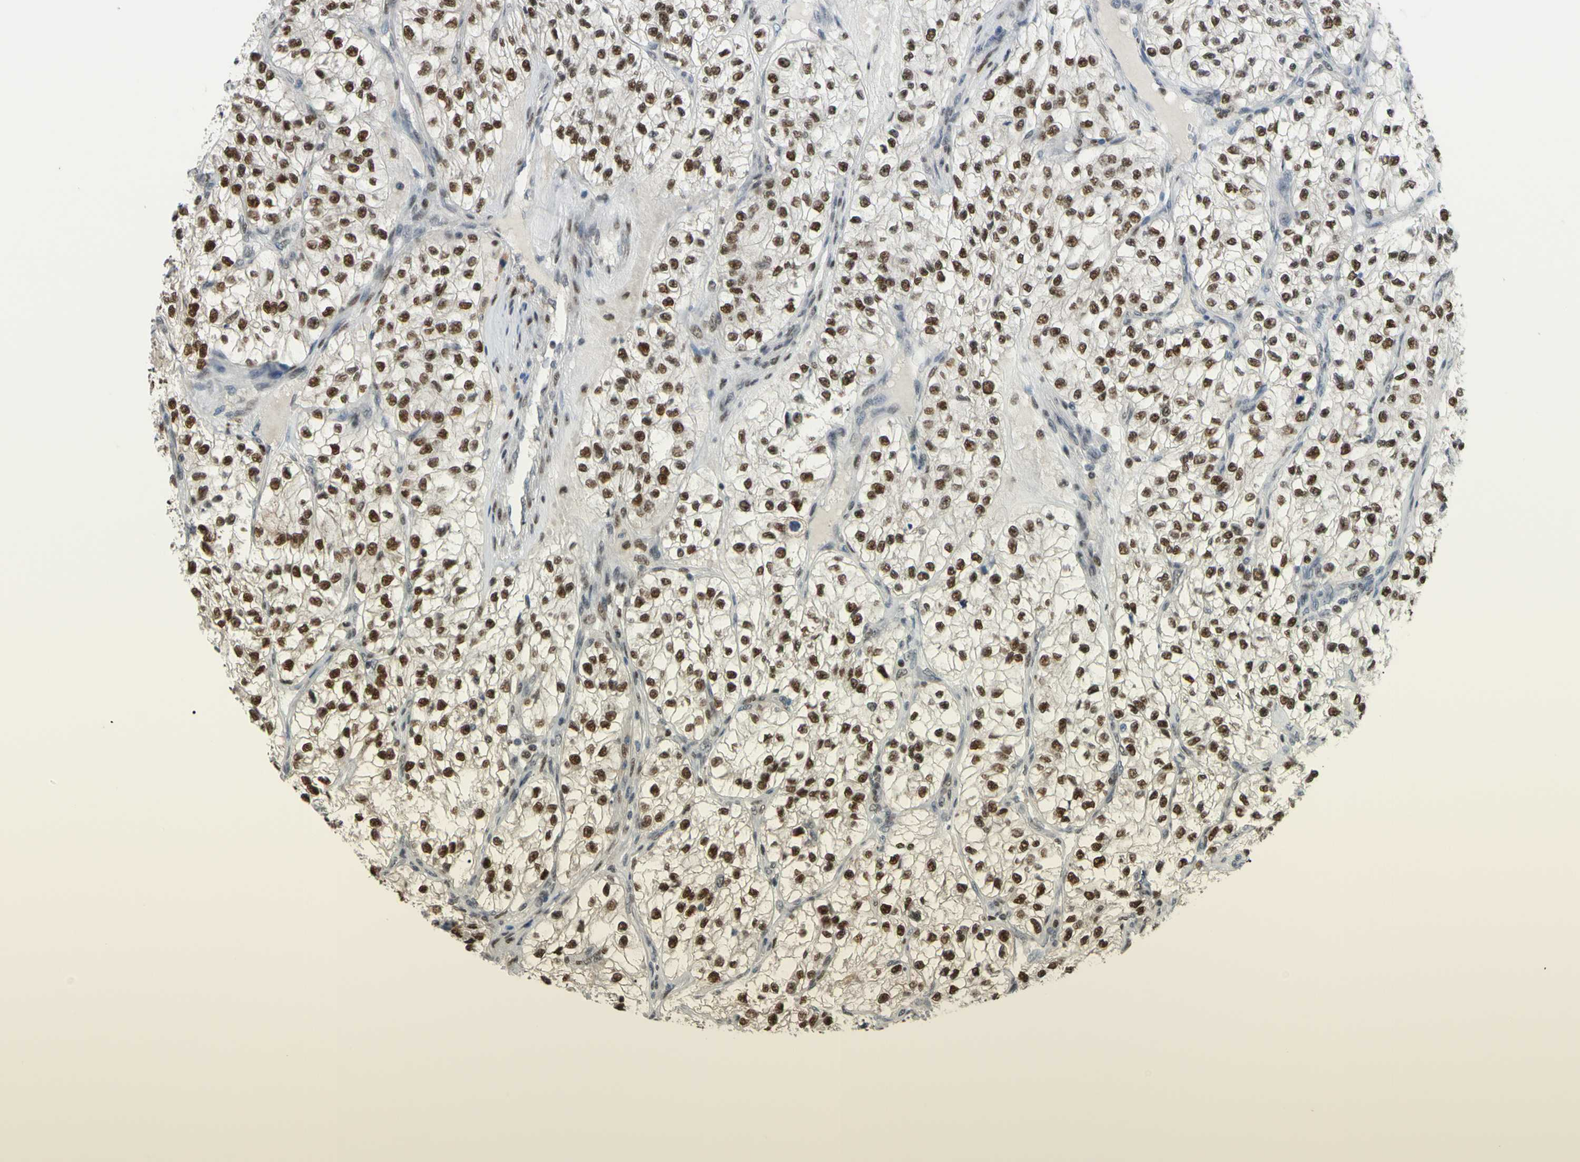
{"staining": {"intensity": "moderate", "quantity": "25%-75%", "location": "nuclear"}, "tissue": "renal cancer", "cell_type": "Tumor cells", "image_type": "cancer", "snomed": [{"axis": "morphology", "description": "Adenocarcinoma, NOS"}, {"axis": "topography", "description": "Kidney"}], "caption": "Immunohistochemical staining of adenocarcinoma (renal) shows medium levels of moderate nuclear staining in about 25%-75% of tumor cells.", "gene": "FKBP5", "patient": {"sex": "female", "age": 57}}